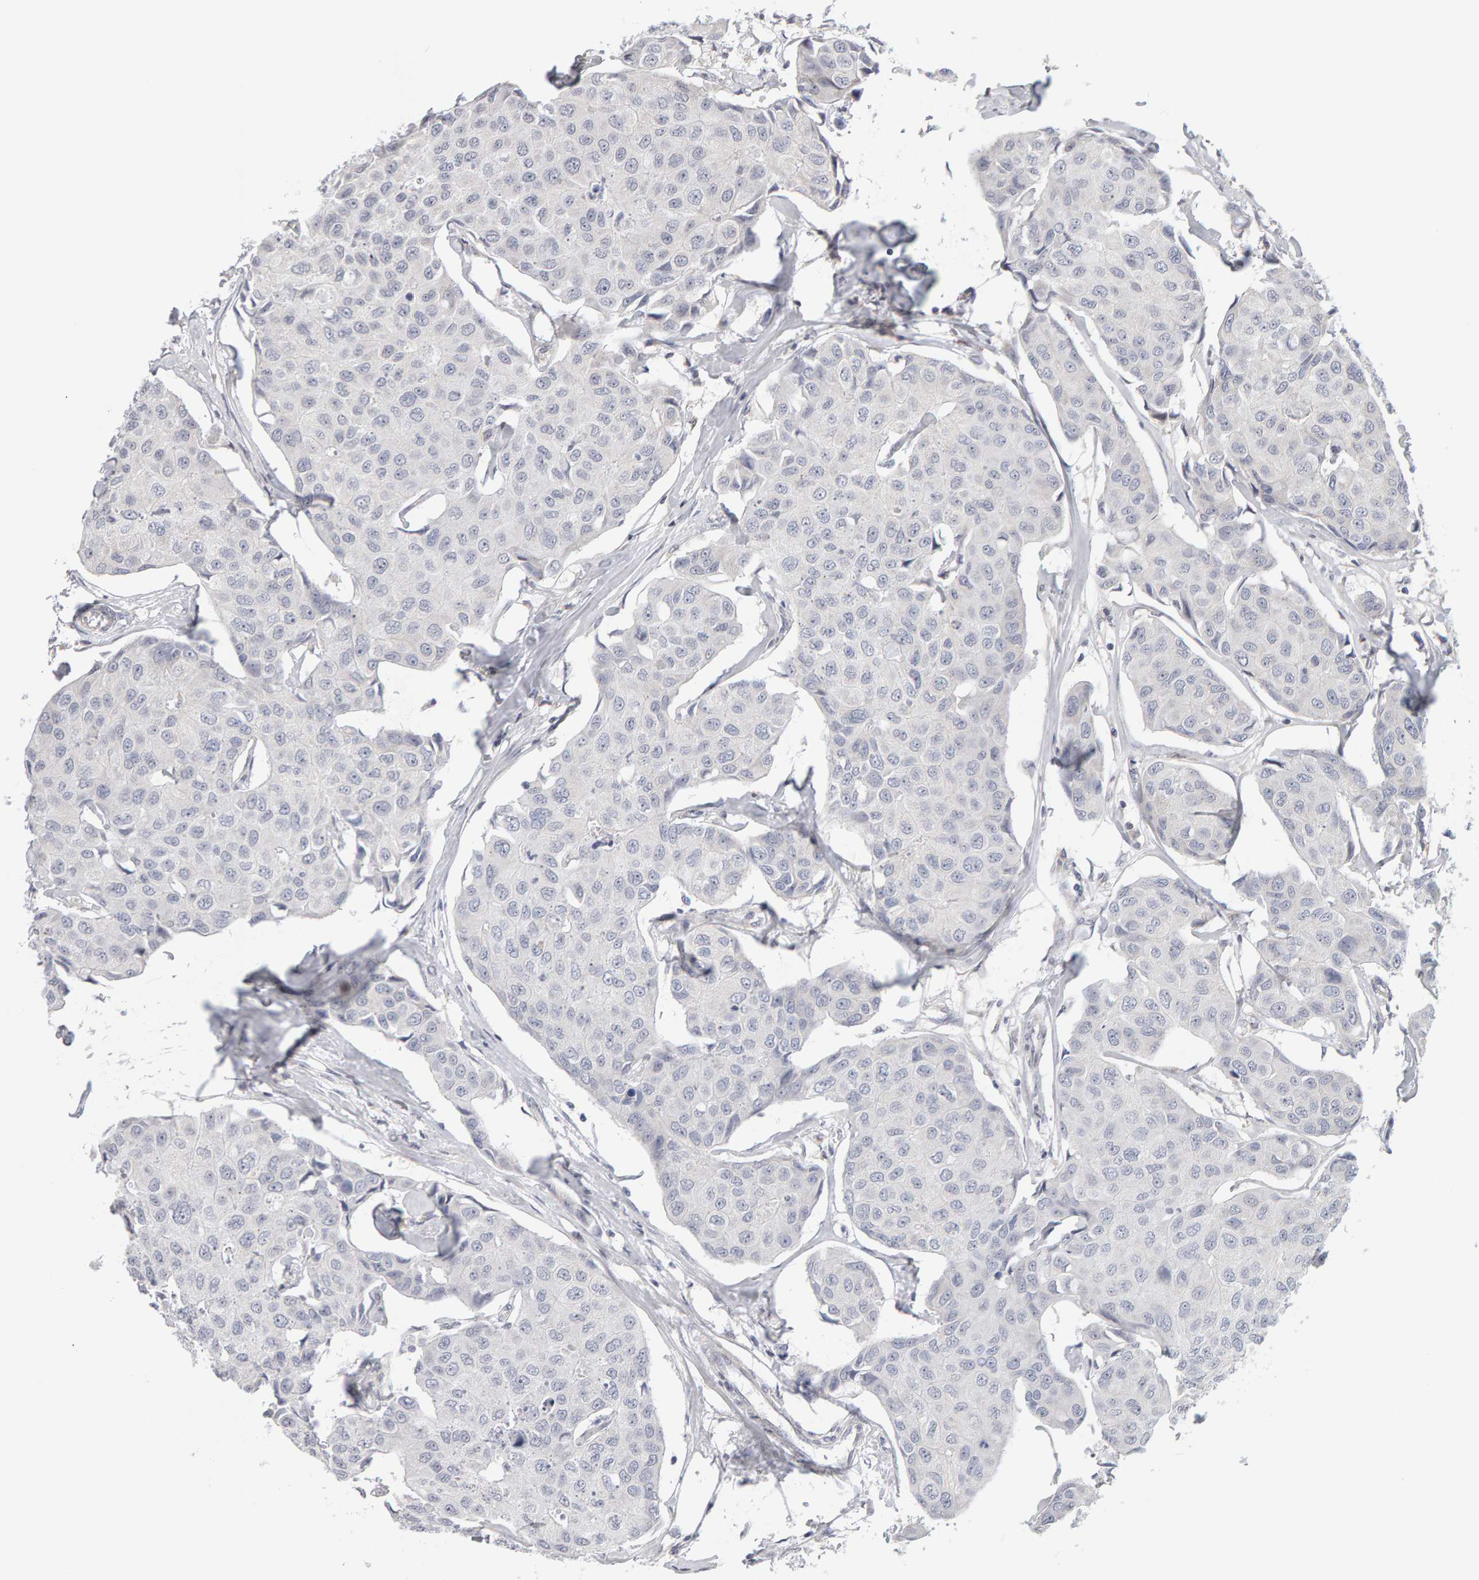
{"staining": {"intensity": "negative", "quantity": "none", "location": "none"}, "tissue": "breast cancer", "cell_type": "Tumor cells", "image_type": "cancer", "snomed": [{"axis": "morphology", "description": "Duct carcinoma"}, {"axis": "topography", "description": "Breast"}], "caption": "A high-resolution photomicrograph shows immunohistochemistry staining of infiltrating ductal carcinoma (breast), which exhibits no significant positivity in tumor cells.", "gene": "MSRA", "patient": {"sex": "female", "age": 80}}